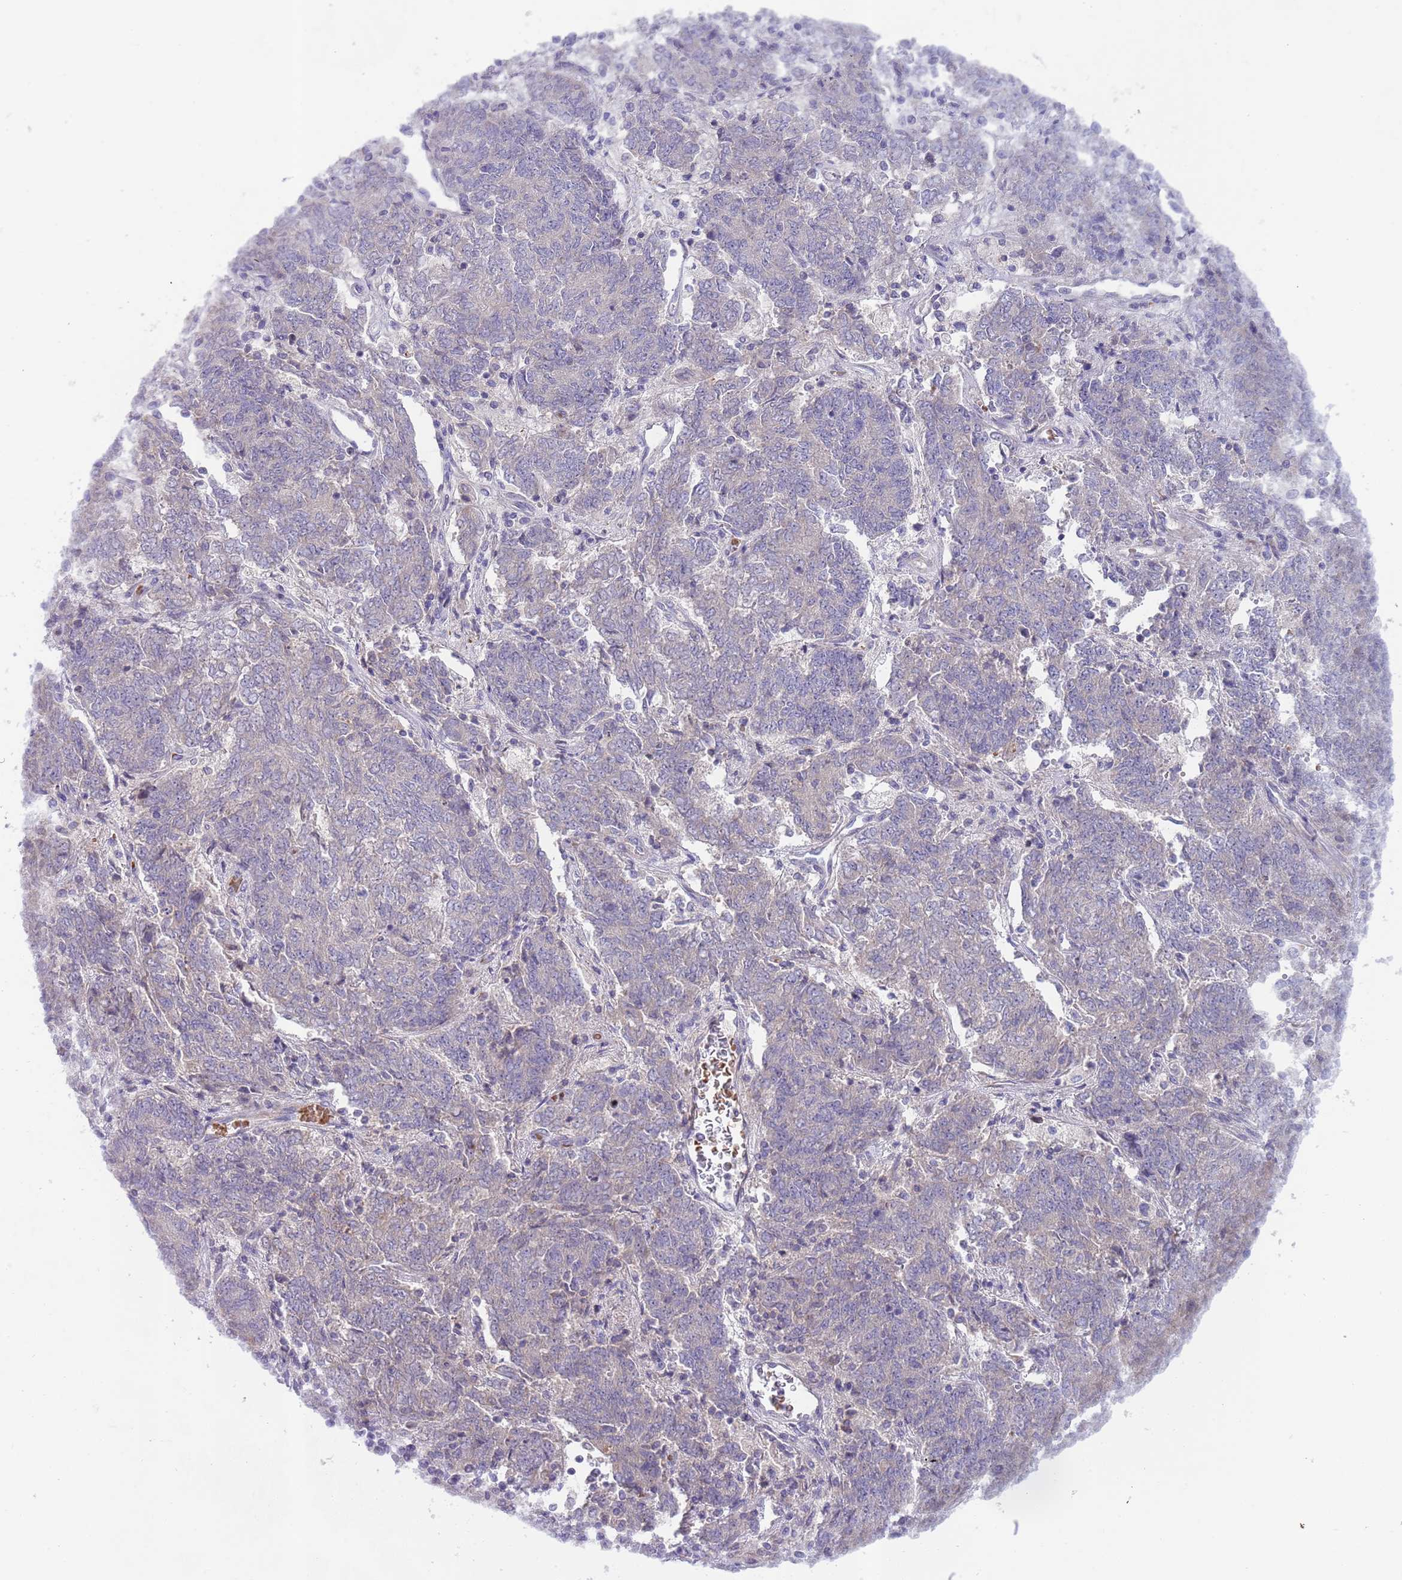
{"staining": {"intensity": "negative", "quantity": "none", "location": "none"}, "tissue": "endometrial cancer", "cell_type": "Tumor cells", "image_type": "cancer", "snomed": [{"axis": "morphology", "description": "Adenocarcinoma, NOS"}, {"axis": "topography", "description": "Endometrium"}], "caption": "Endometrial cancer (adenocarcinoma) was stained to show a protein in brown. There is no significant positivity in tumor cells. (IHC, brightfield microscopy, high magnification).", "gene": "PRAC1", "patient": {"sex": "female", "age": 80}}